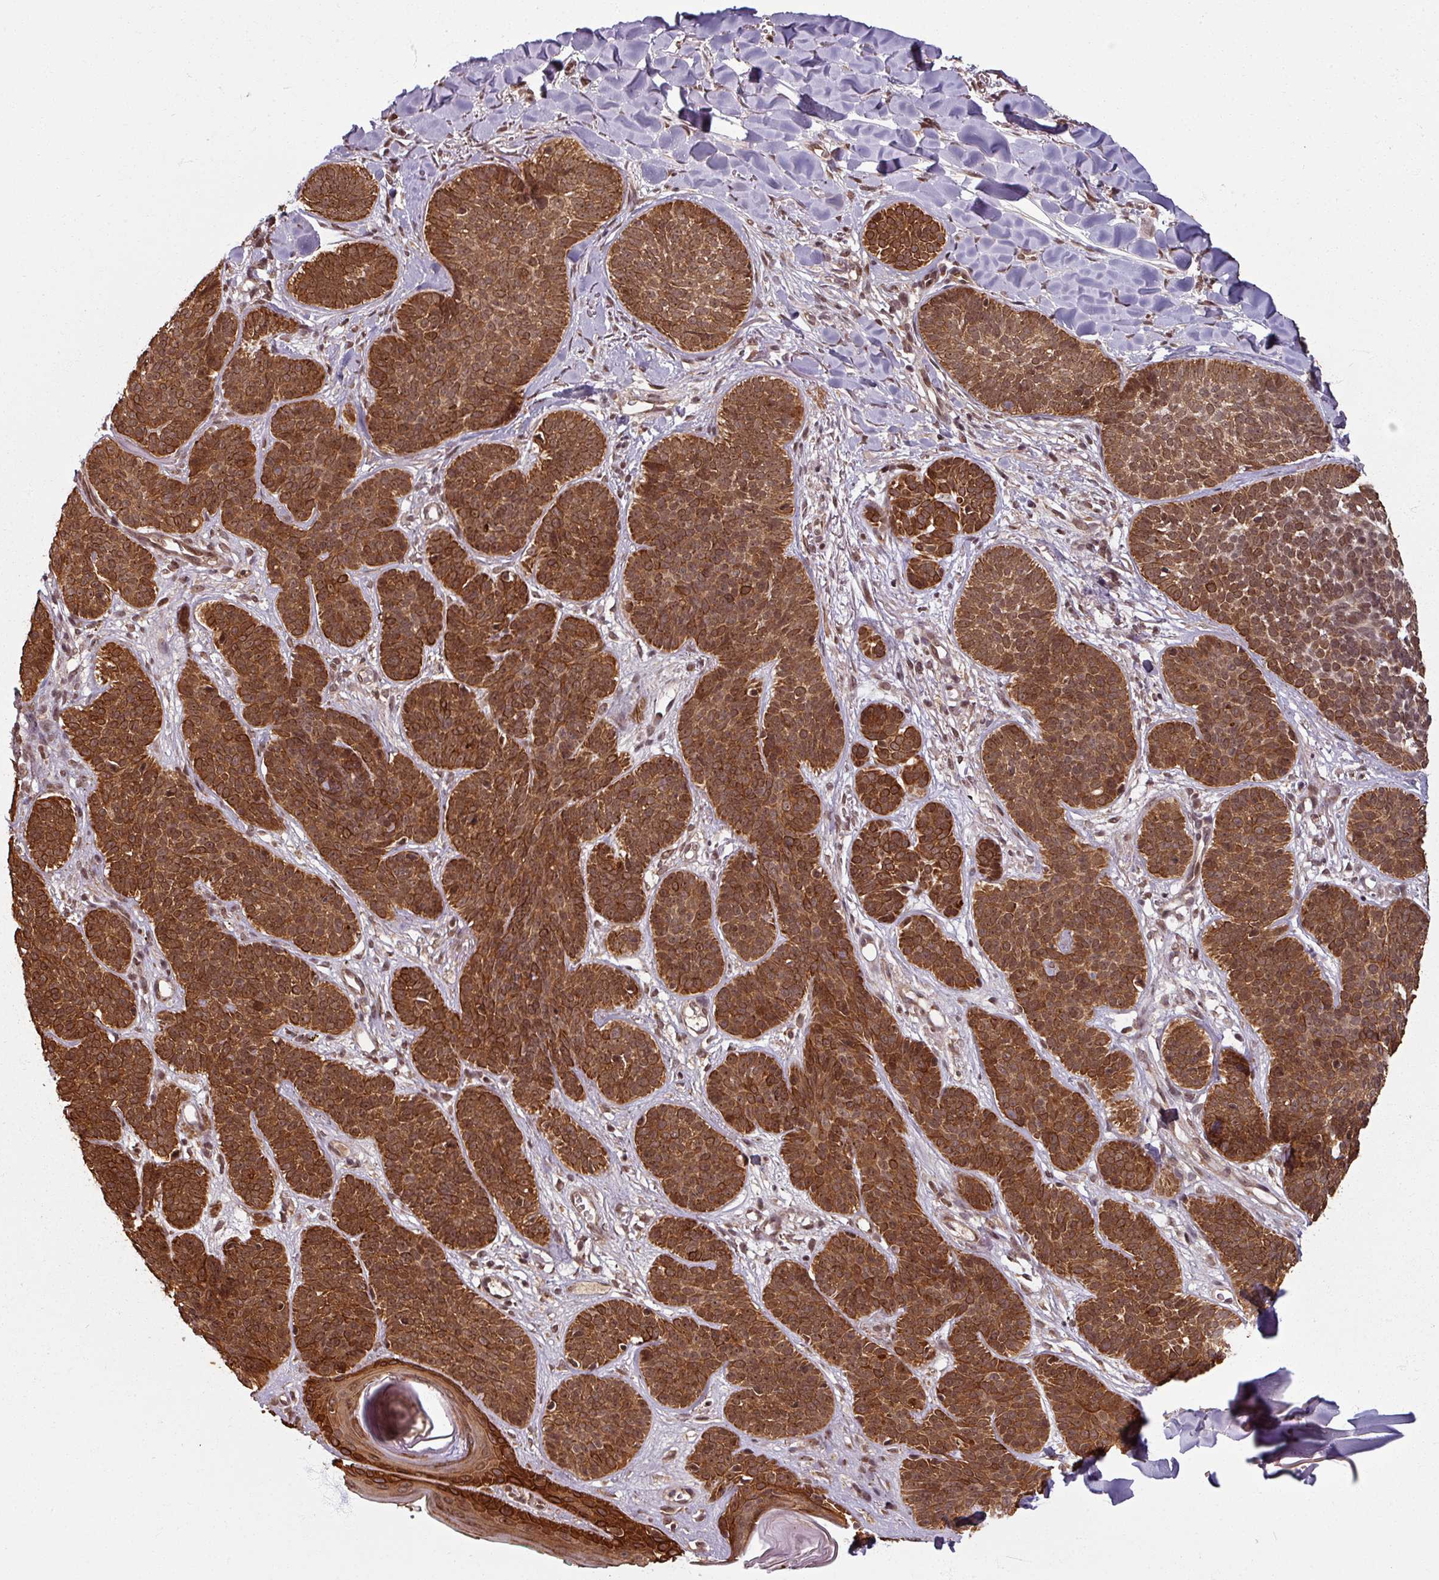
{"staining": {"intensity": "strong", "quantity": ">75%", "location": "cytoplasmic/membranous,nuclear"}, "tissue": "skin cancer", "cell_type": "Tumor cells", "image_type": "cancer", "snomed": [{"axis": "morphology", "description": "Basal cell carcinoma"}, {"axis": "topography", "description": "Skin"}, {"axis": "topography", "description": "Skin of neck"}, {"axis": "topography", "description": "Skin of shoulder"}, {"axis": "topography", "description": "Skin of back"}], "caption": "A high-resolution image shows immunohistochemistry (IHC) staining of skin basal cell carcinoma, which exhibits strong cytoplasmic/membranous and nuclear positivity in about >75% of tumor cells.", "gene": "SWI5", "patient": {"sex": "male", "age": 80}}